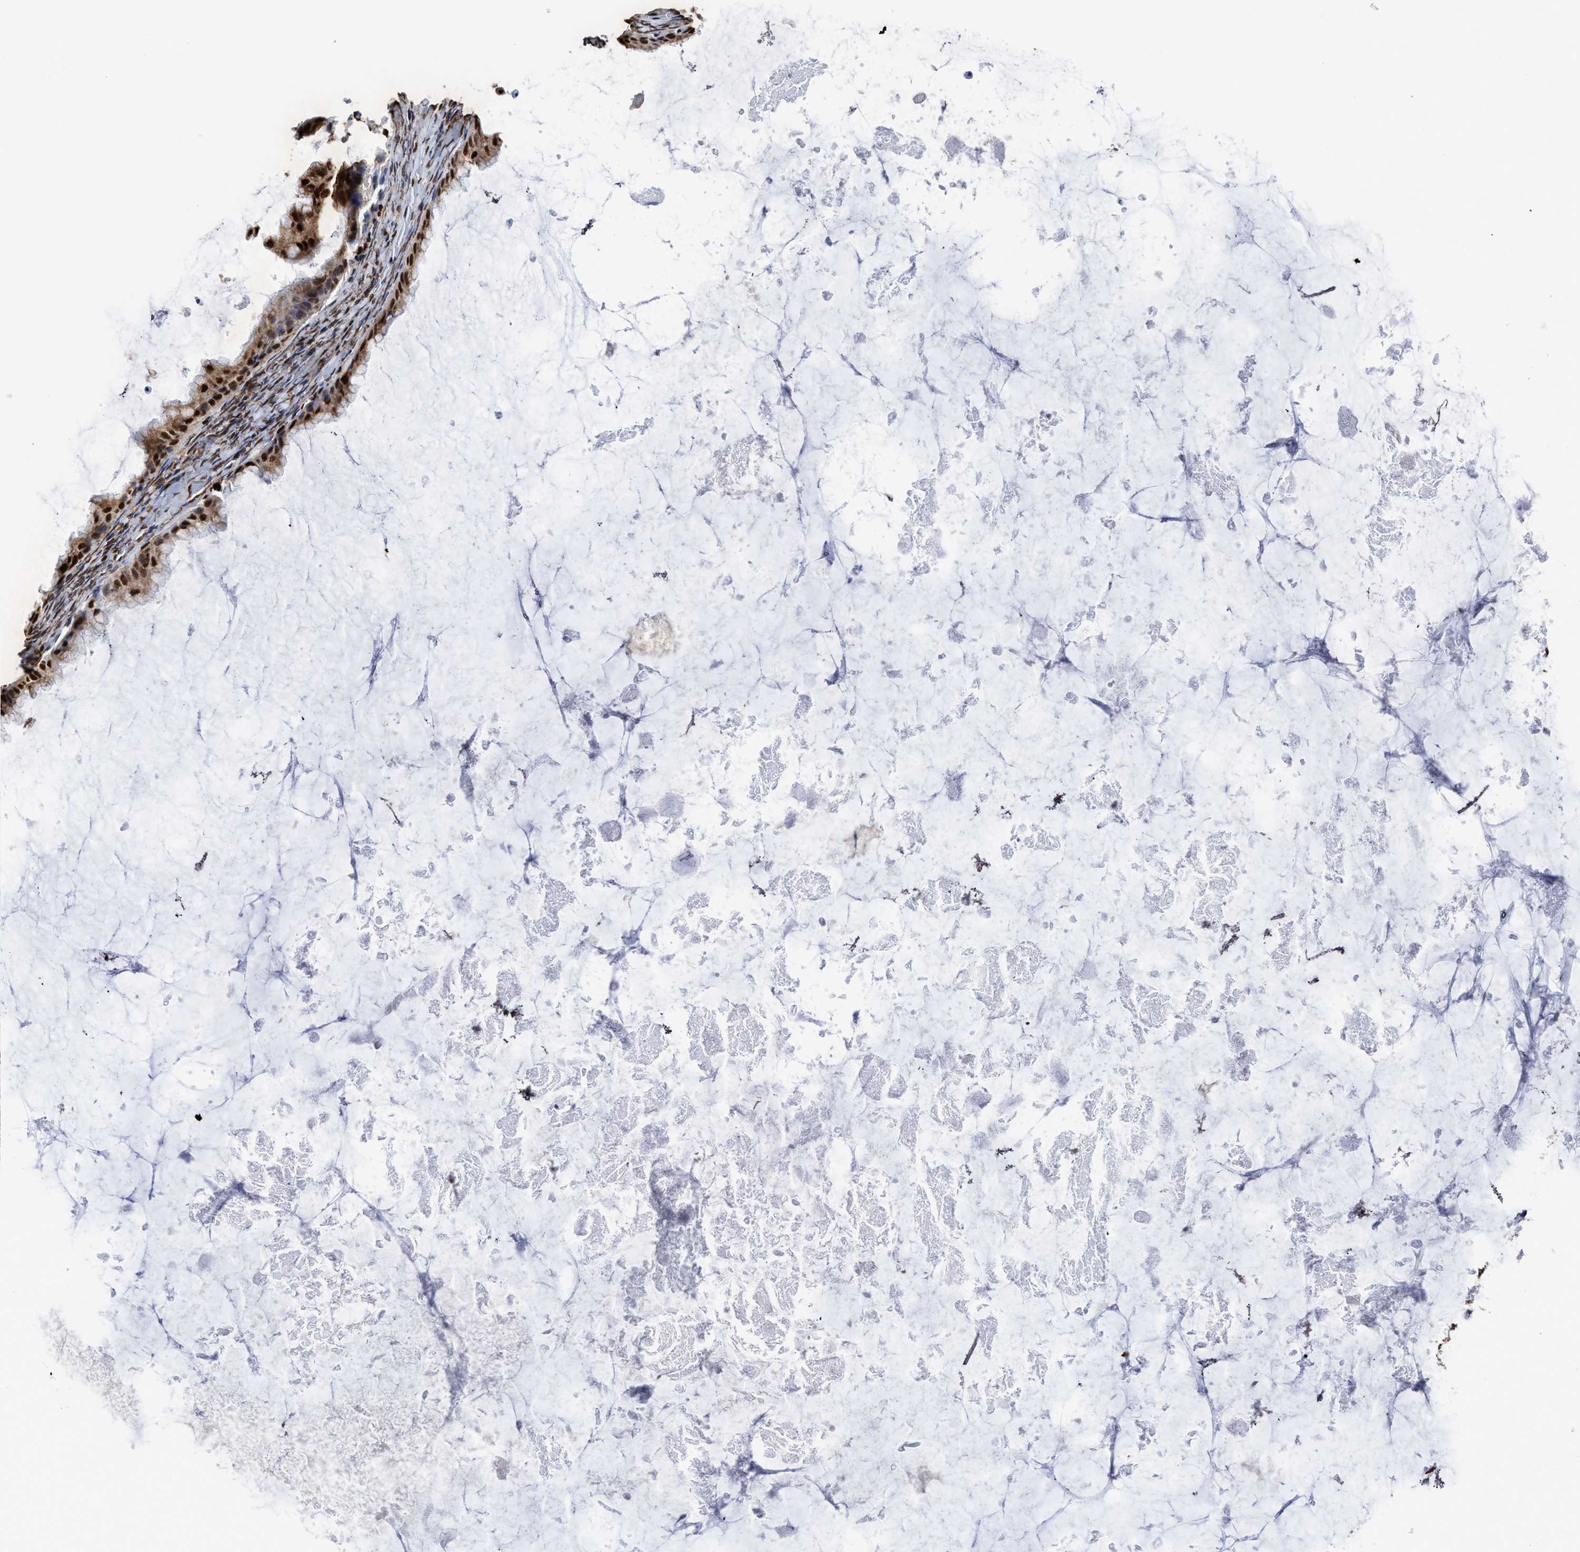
{"staining": {"intensity": "strong", "quantity": ">75%", "location": "cytoplasmic/membranous,nuclear"}, "tissue": "ovarian cancer", "cell_type": "Tumor cells", "image_type": "cancer", "snomed": [{"axis": "morphology", "description": "Cystadenocarcinoma, mucinous, NOS"}, {"axis": "topography", "description": "Ovary"}], "caption": "There is high levels of strong cytoplasmic/membranous and nuclear expression in tumor cells of ovarian mucinous cystadenocarcinoma, as demonstrated by immunohistochemical staining (brown color).", "gene": "ALYREF", "patient": {"sex": "female", "age": 61}}